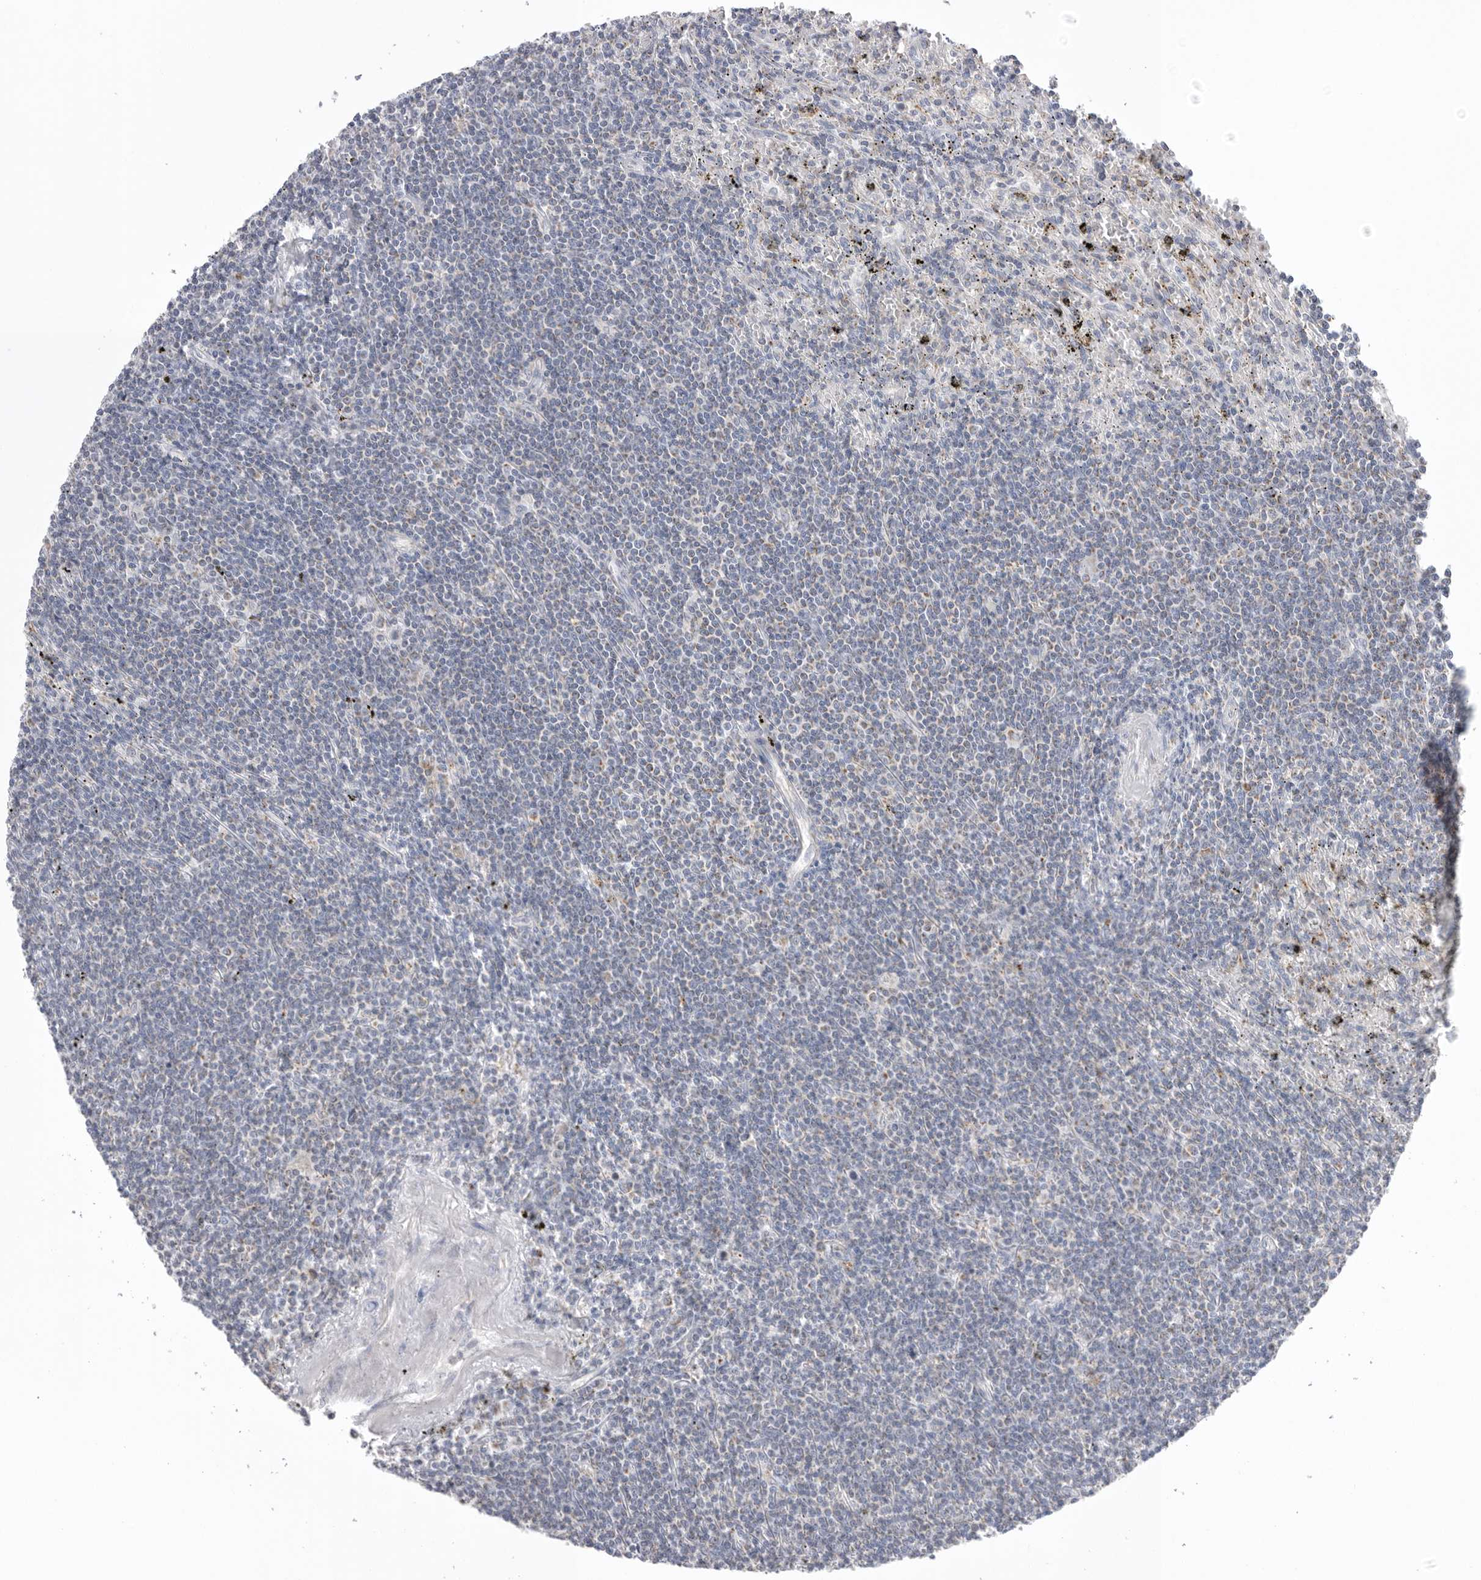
{"staining": {"intensity": "negative", "quantity": "none", "location": "none"}, "tissue": "lymphoma", "cell_type": "Tumor cells", "image_type": "cancer", "snomed": [{"axis": "morphology", "description": "Malignant lymphoma, non-Hodgkin's type, Low grade"}, {"axis": "topography", "description": "Spleen"}], "caption": "A histopathology image of lymphoma stained for a protein exhibits no brown staining in tumor cells.", "gene": "VDAC3", "patient": {"sex": "male", "age": 76}}